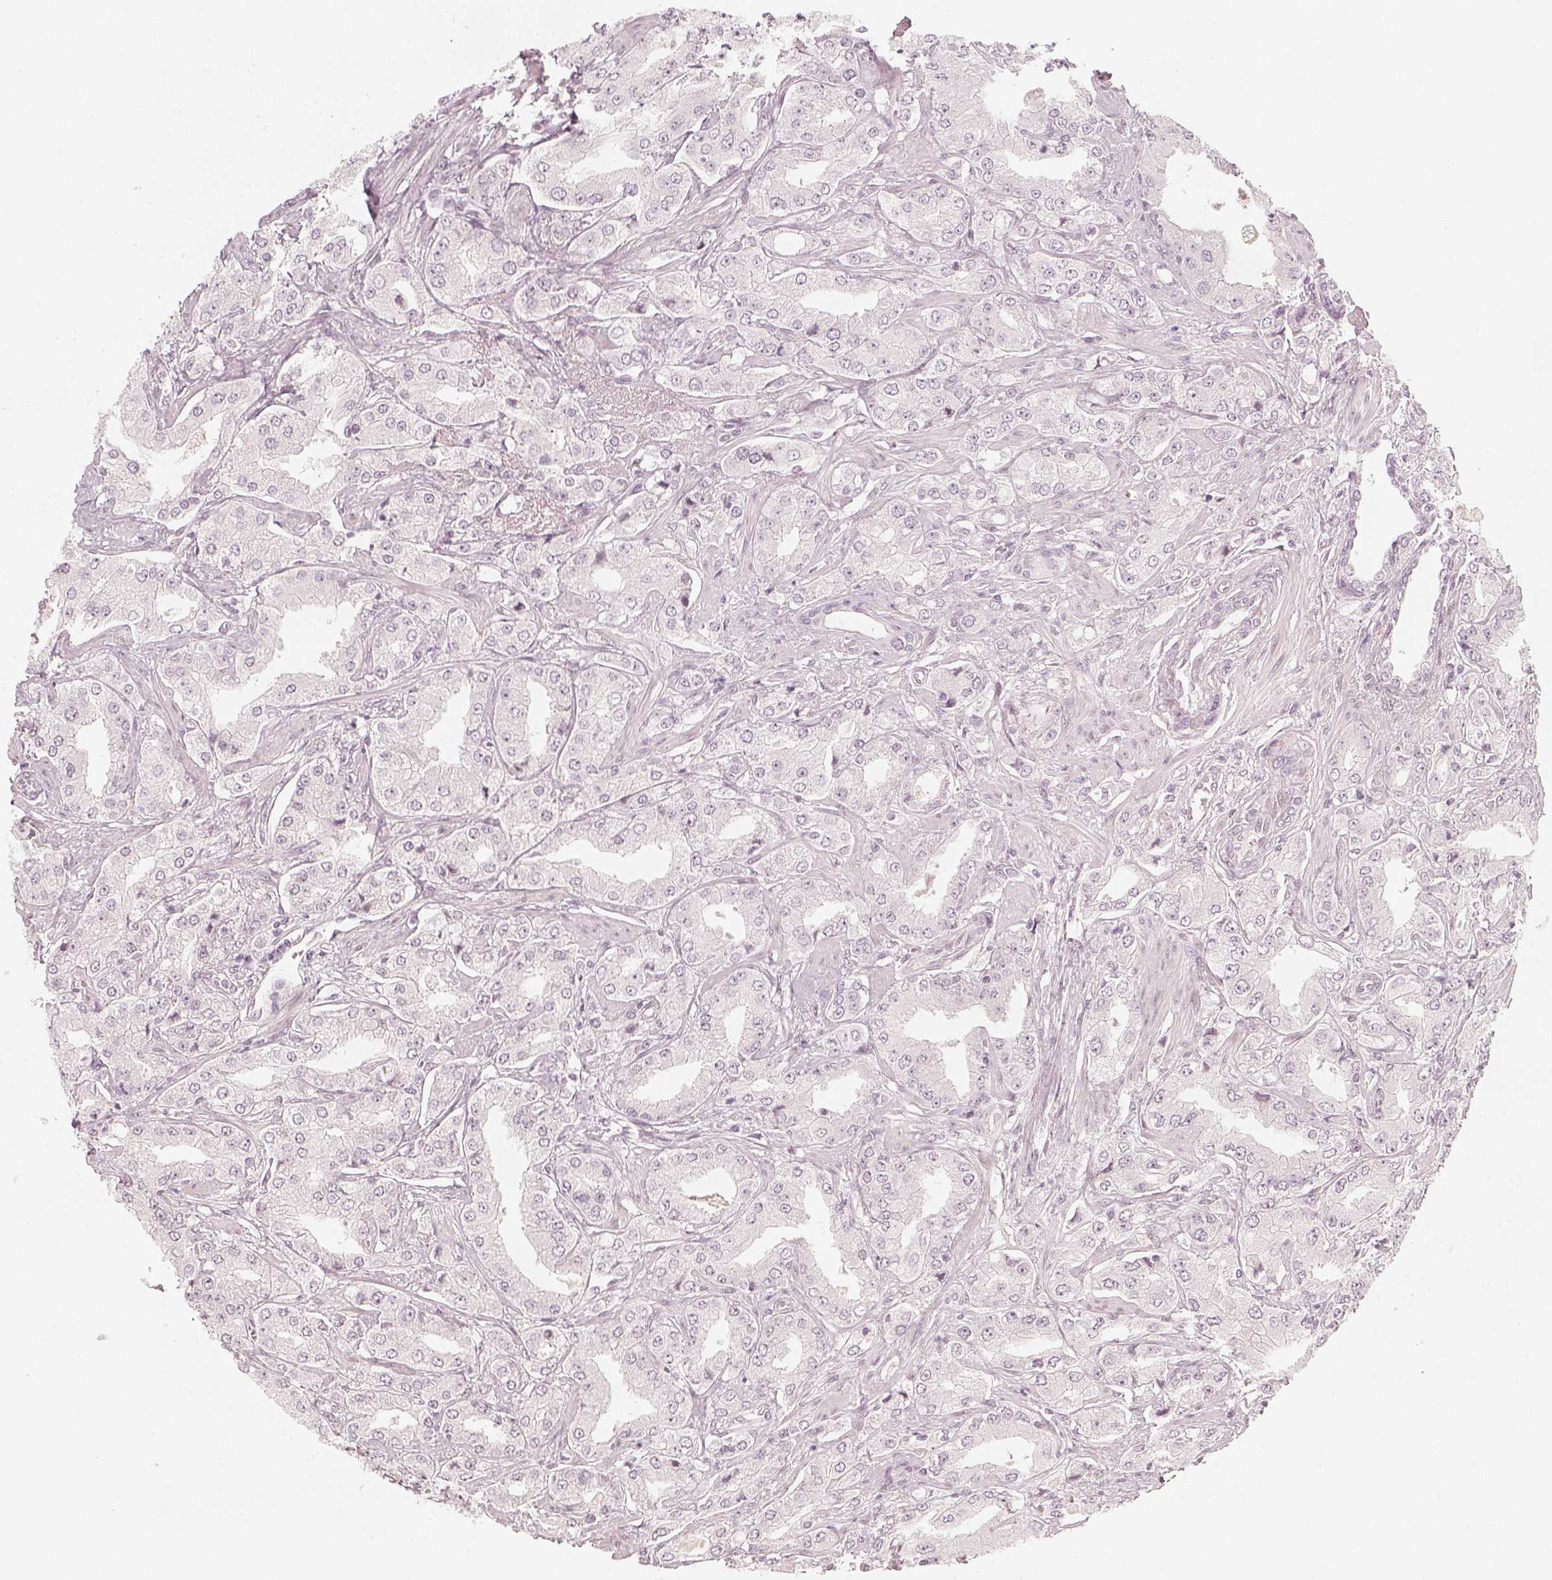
{"staining": {"intensity": "negative", "quantity": "none", "location": "none"}, "tissue": "prostate cancer", "cell_type": "Tumor cells", "image_type": "cancer", "snomed": [{"axis": "morphology", "description": "Adenocarcinoma, Low grade"}, {"axis": "topography", "description": "Prostate"}], "caption": "Immunohistochemistry of human prostate low-grade adenocarcinoma displays no staining in tumor cells.", "gene": "KRTAP2-1", "patient": {"sex": "male", "age": 60}}